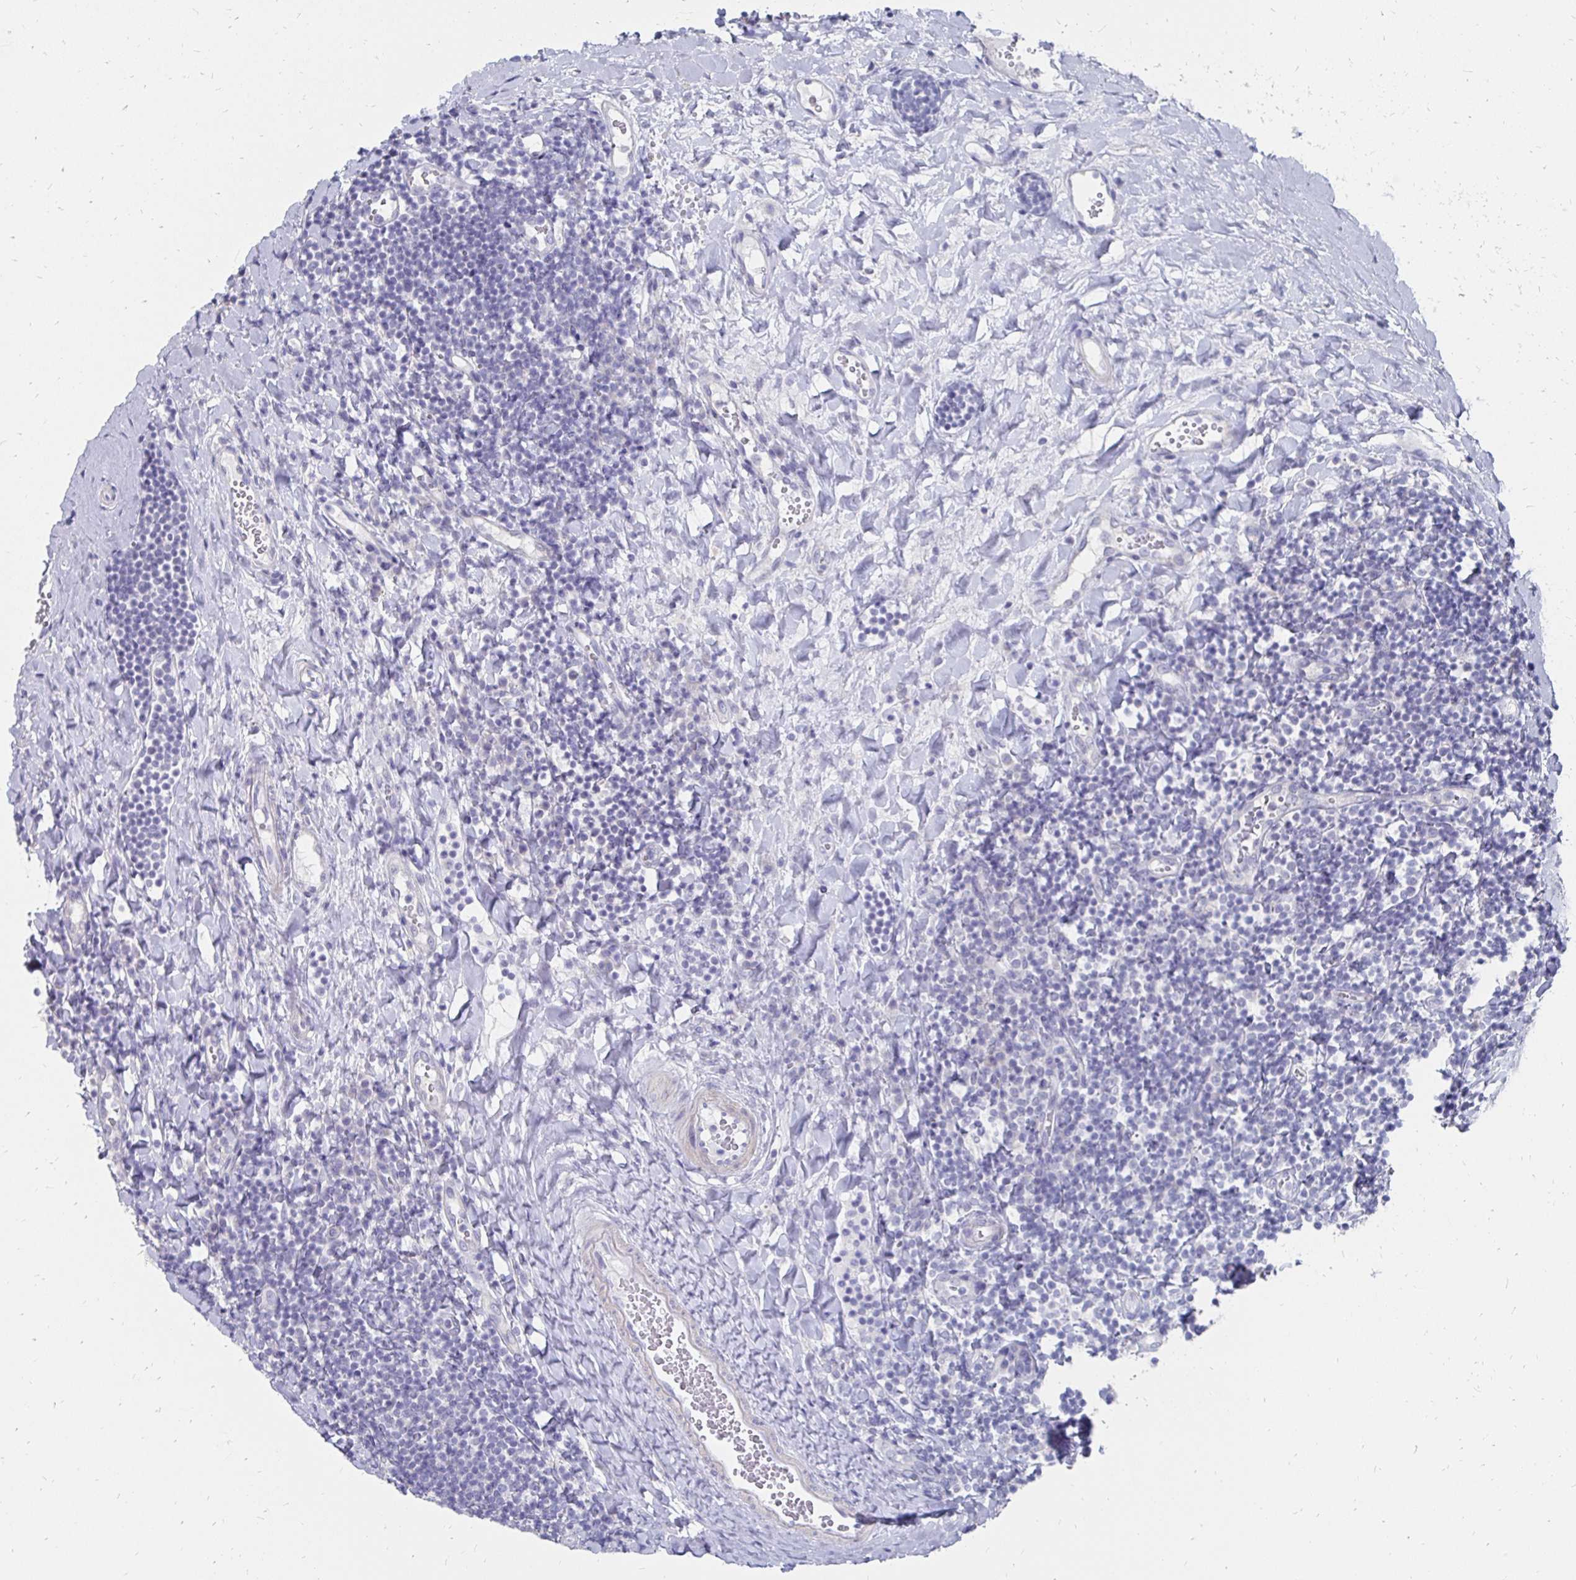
{"staining": {"intensity": "negative", "quantity": "none", "location": "none"}, "tissue": "tonsil", "cell_type": "Germinal center cells", "image_type": "normal", "snomed": [{"axis": "morphology", "description": "Normal tissue, NOS"}, {"axis": "topography", "description": "Tonsil"}], "caption": "This is a micrograph of IHC staining of normal tonsil, which shows no positivity in germinal center cells.", "gene": "SYCP3", "patient": {"sex": "female", "age": 10}}